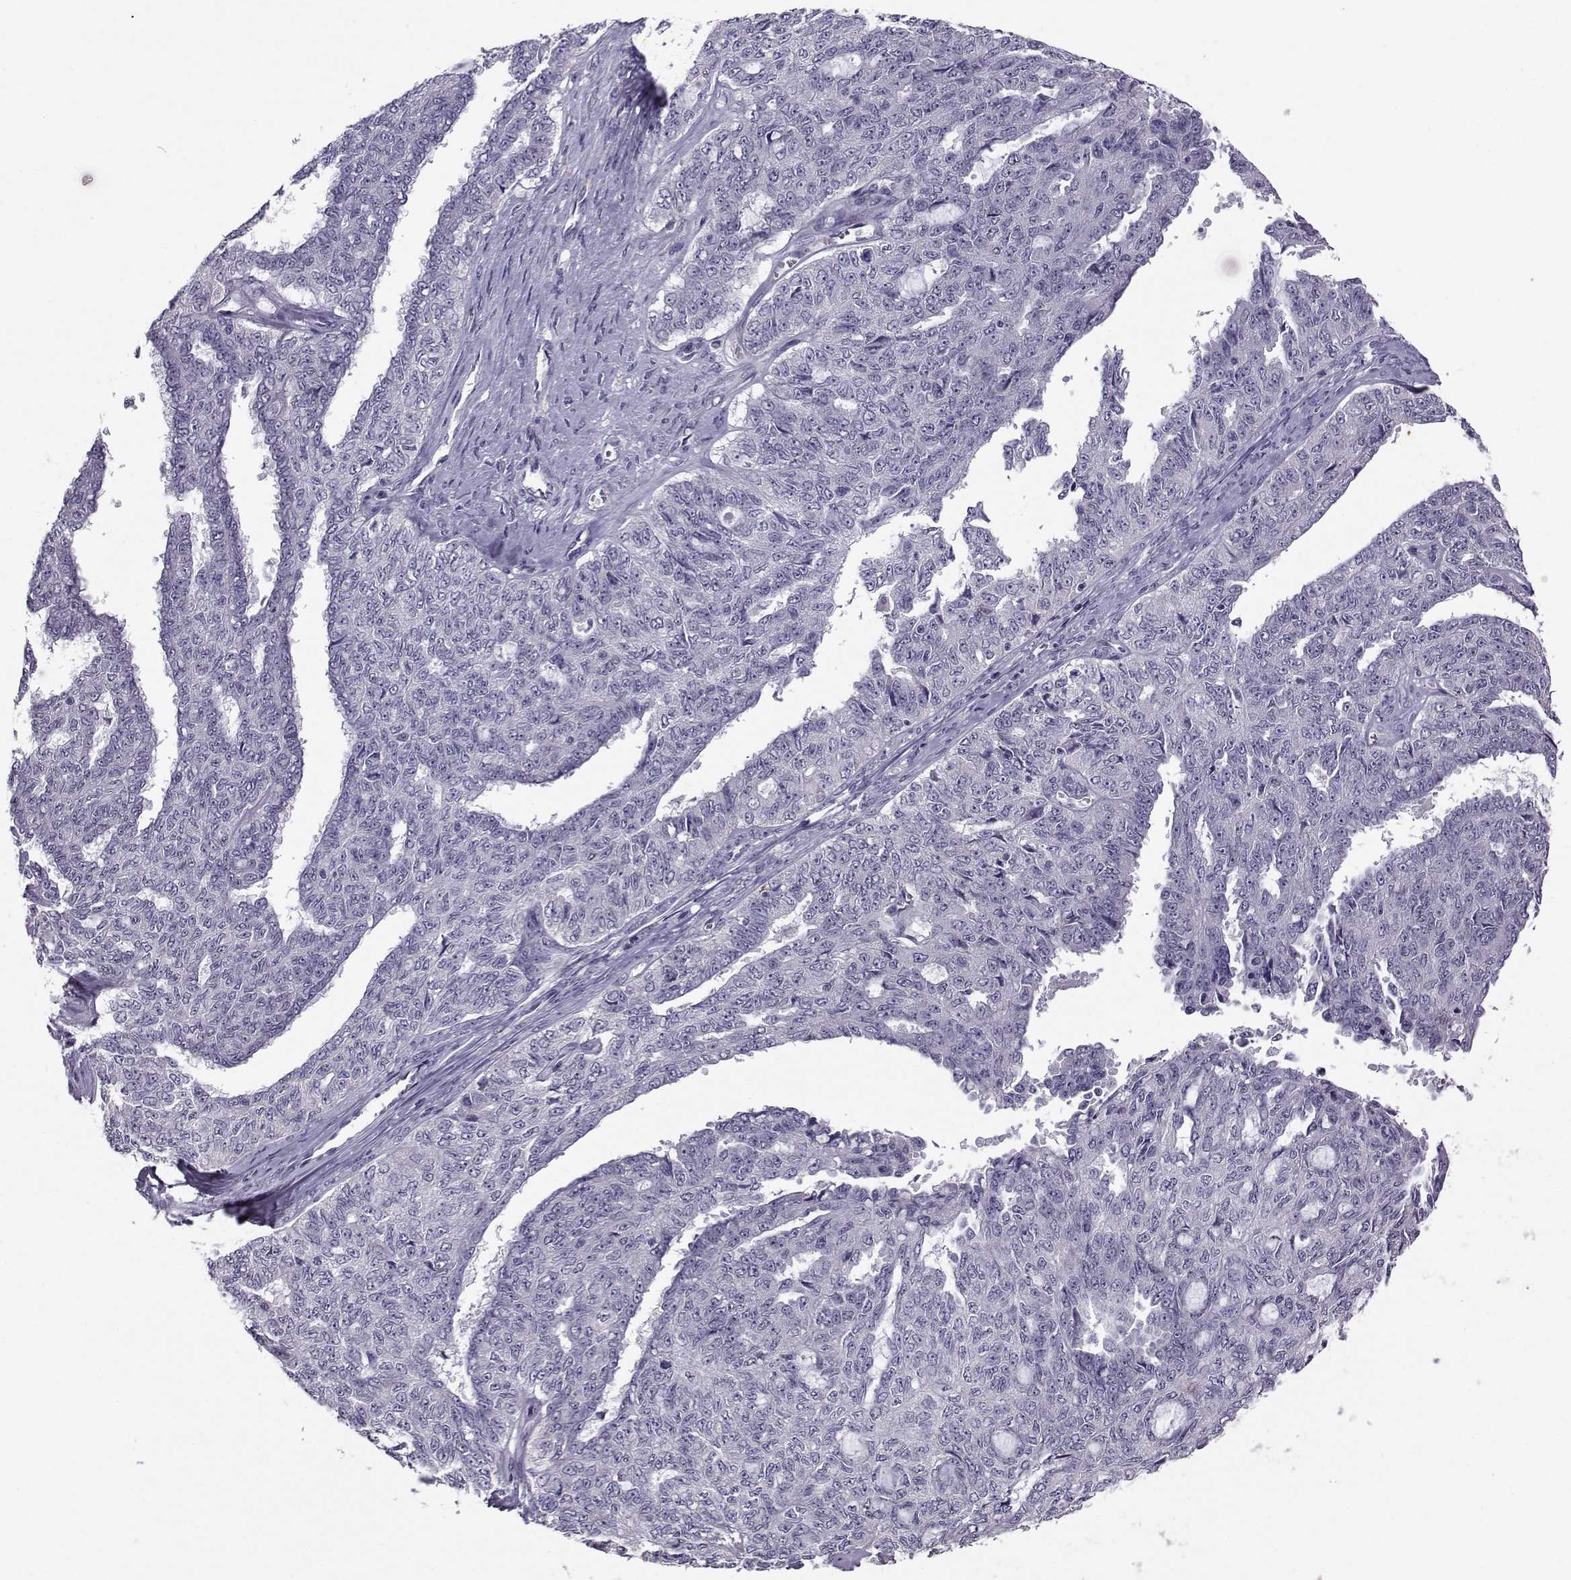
{"staining": {"intensity": "negative", "quantity": "none", "location": "none"}, "tissue": "ovarian cancer", "cell_type": "Tumor cells", "image_type": "cancer", "snomed": [{"axis": "morphology", "description": "Cystadenocarcinoma, serous, NOS"}, {"axis": "topography", "description": "Ovary"}], "caption": "Ovarian cancer (serous cystadenocarcinoma) was stained to show a protein in brown. There is no significant positivity in tumor cells.", "gene": "FCAMR", "patient": {"sex": "female", "age": 71}}